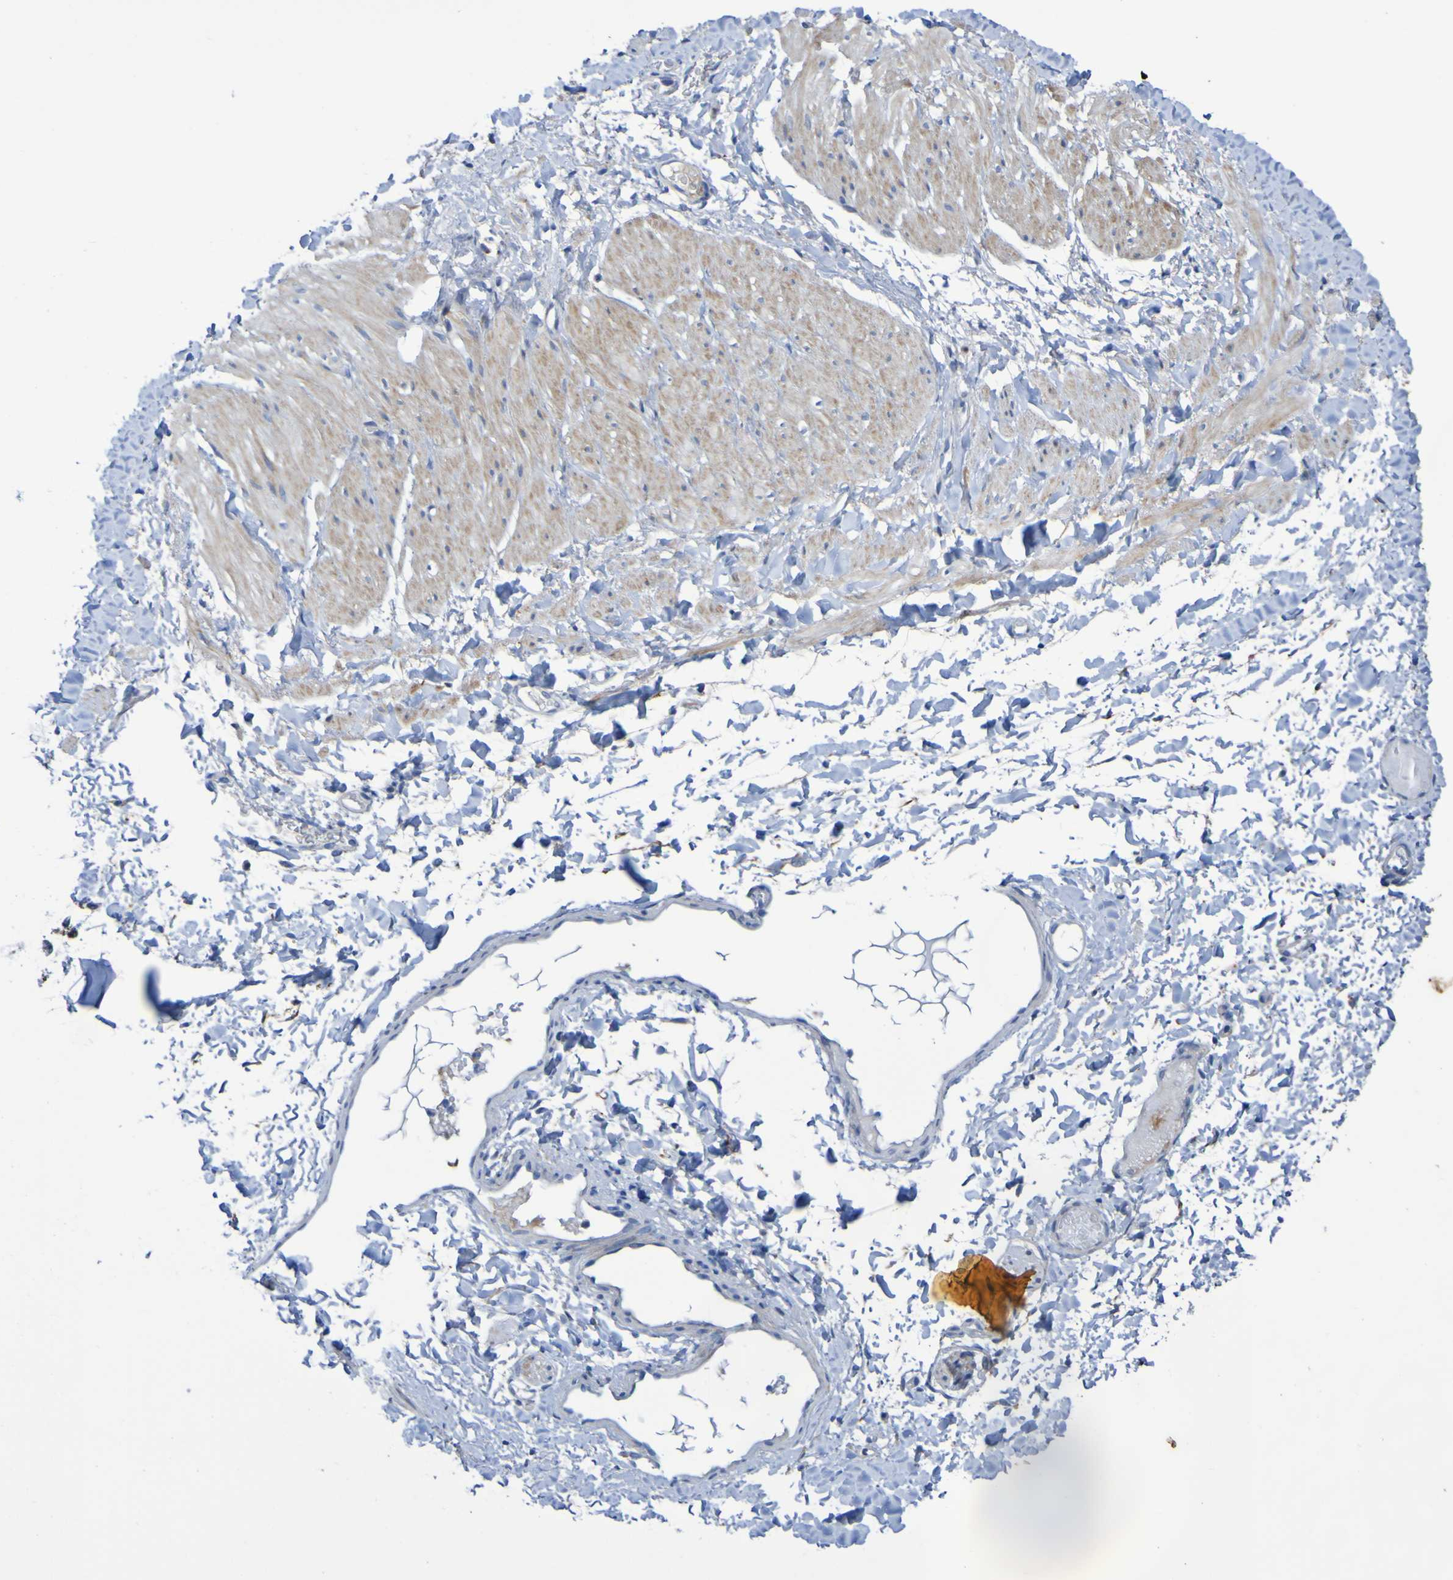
{"staining": {"intensity": "weak", "quantity": "25%-75%", "location": "cytoplasmic/membranous"}, "tissue": "smooth muscle", "cell_type": "Smooth muscle cells", "image_type": "normal", "snomed": [{"axis": "morphology", "description": "Normal tissue, NOS"}, {"axis": "topography", "description": "Smooth muscle"}], "caption": "DAB immunohistochemical staining of benign smooth muscle reveals weak cytoplasmic/membranous protein positivity in approximately 25%-75% of smooth muscle cells.", "gene": "C11orf24", "patient": {"sex": "male", "age": 16}}